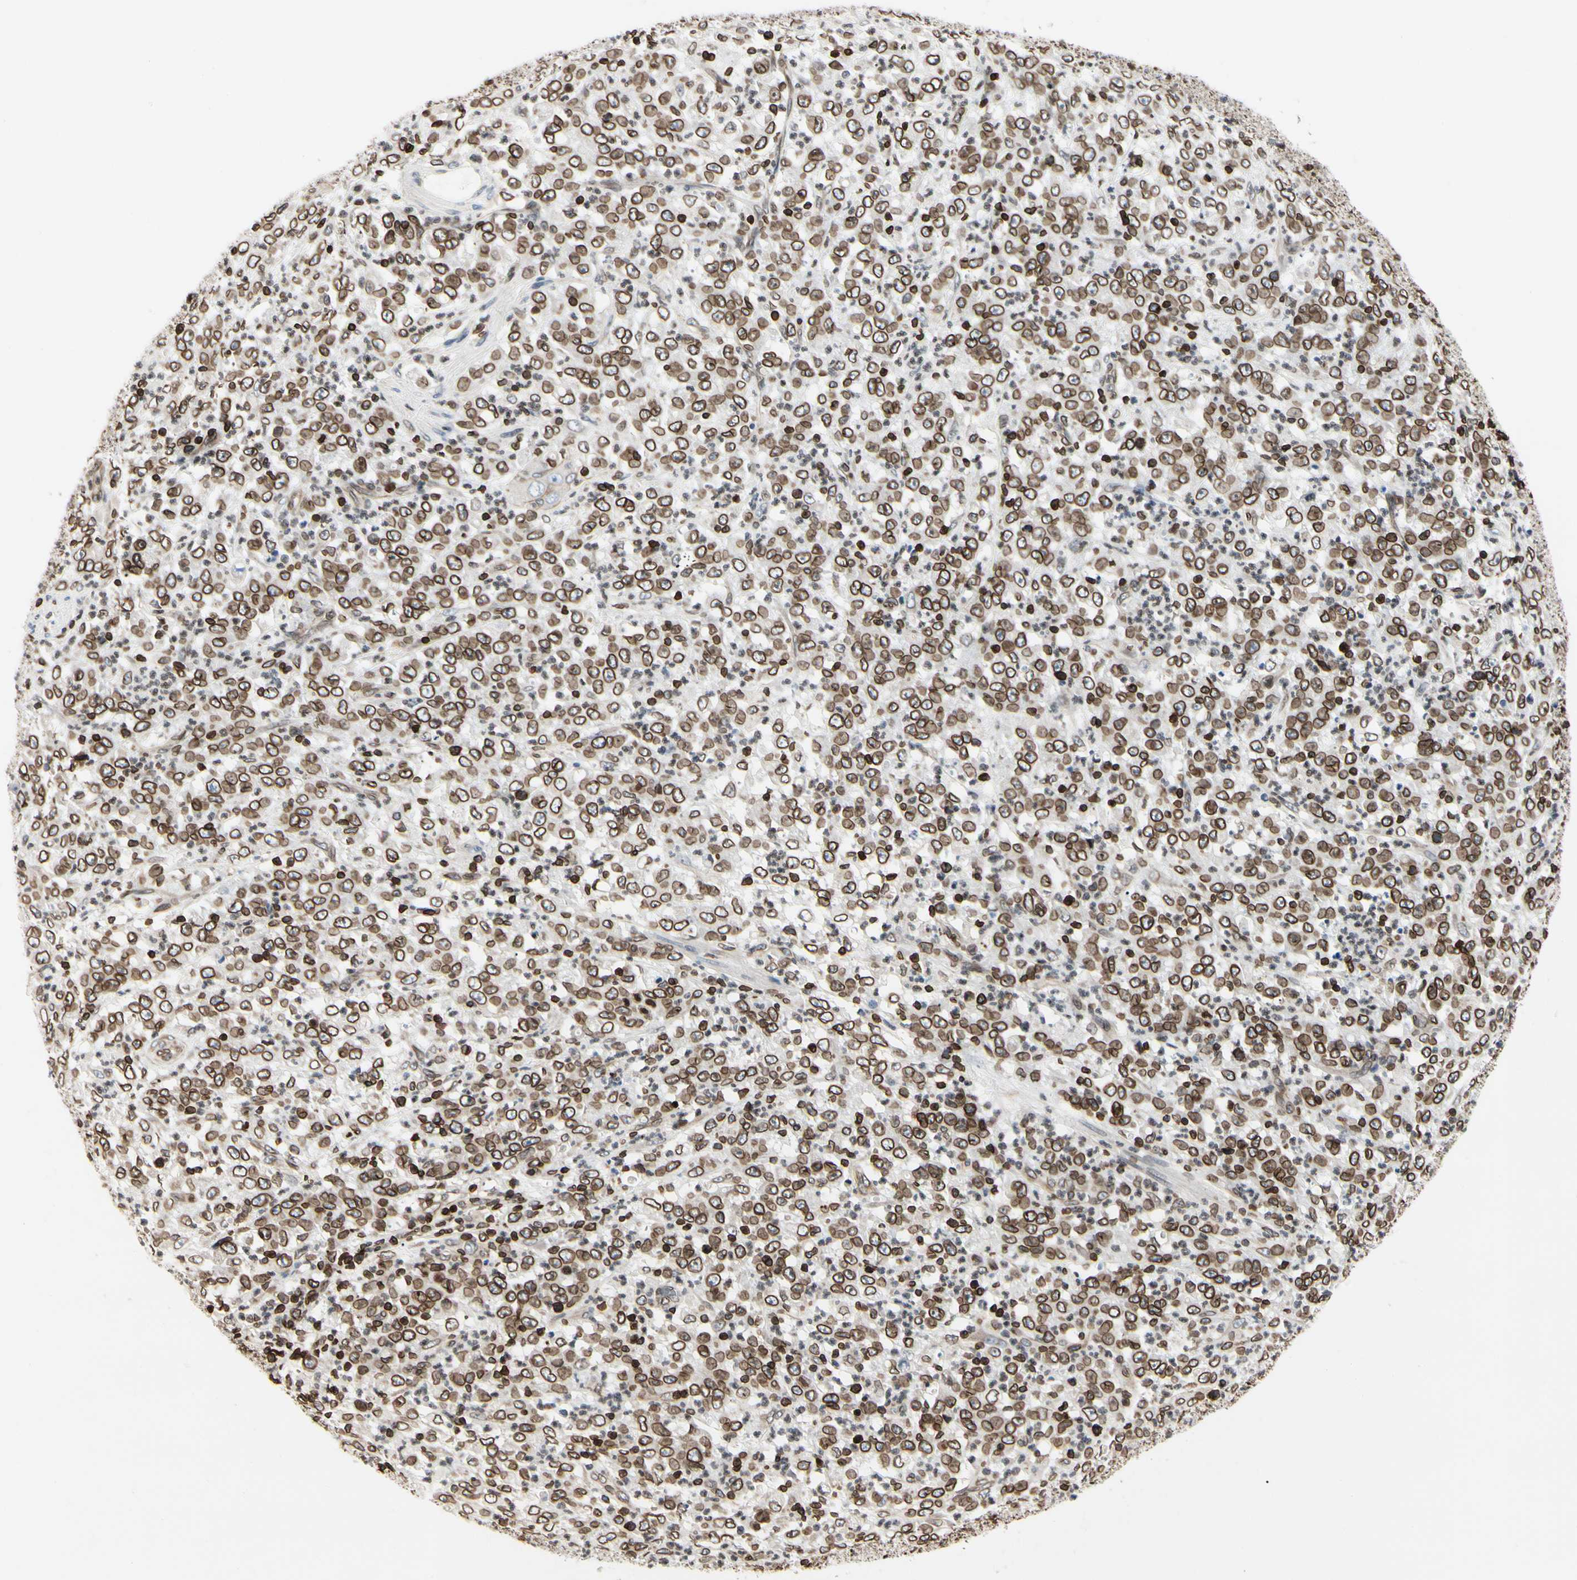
{"staining": {"intensity": "moderate", "quantity": ">75%", "location": "cytoplasmic/membranous,nuclear"}, "tissue": "stomach cancer", "cell_type": "Tumor cells", "image_type": "cancer", "snomed": [{"axis": "morphology", "description": "Adenocarcinoma, NOS"}, {"axis": "topography", "description": "Stomach, lower"}], "caption": "Stomach cancer (adenocarcinoma) stained with DAB immunohistochemistry exhibits medium levels of moderate cytoplasmic/membranous and nuclear expression in about >75% of tumor cells.", "gene": "TMPO", "patient": {"sex": "female", "age": 71}}